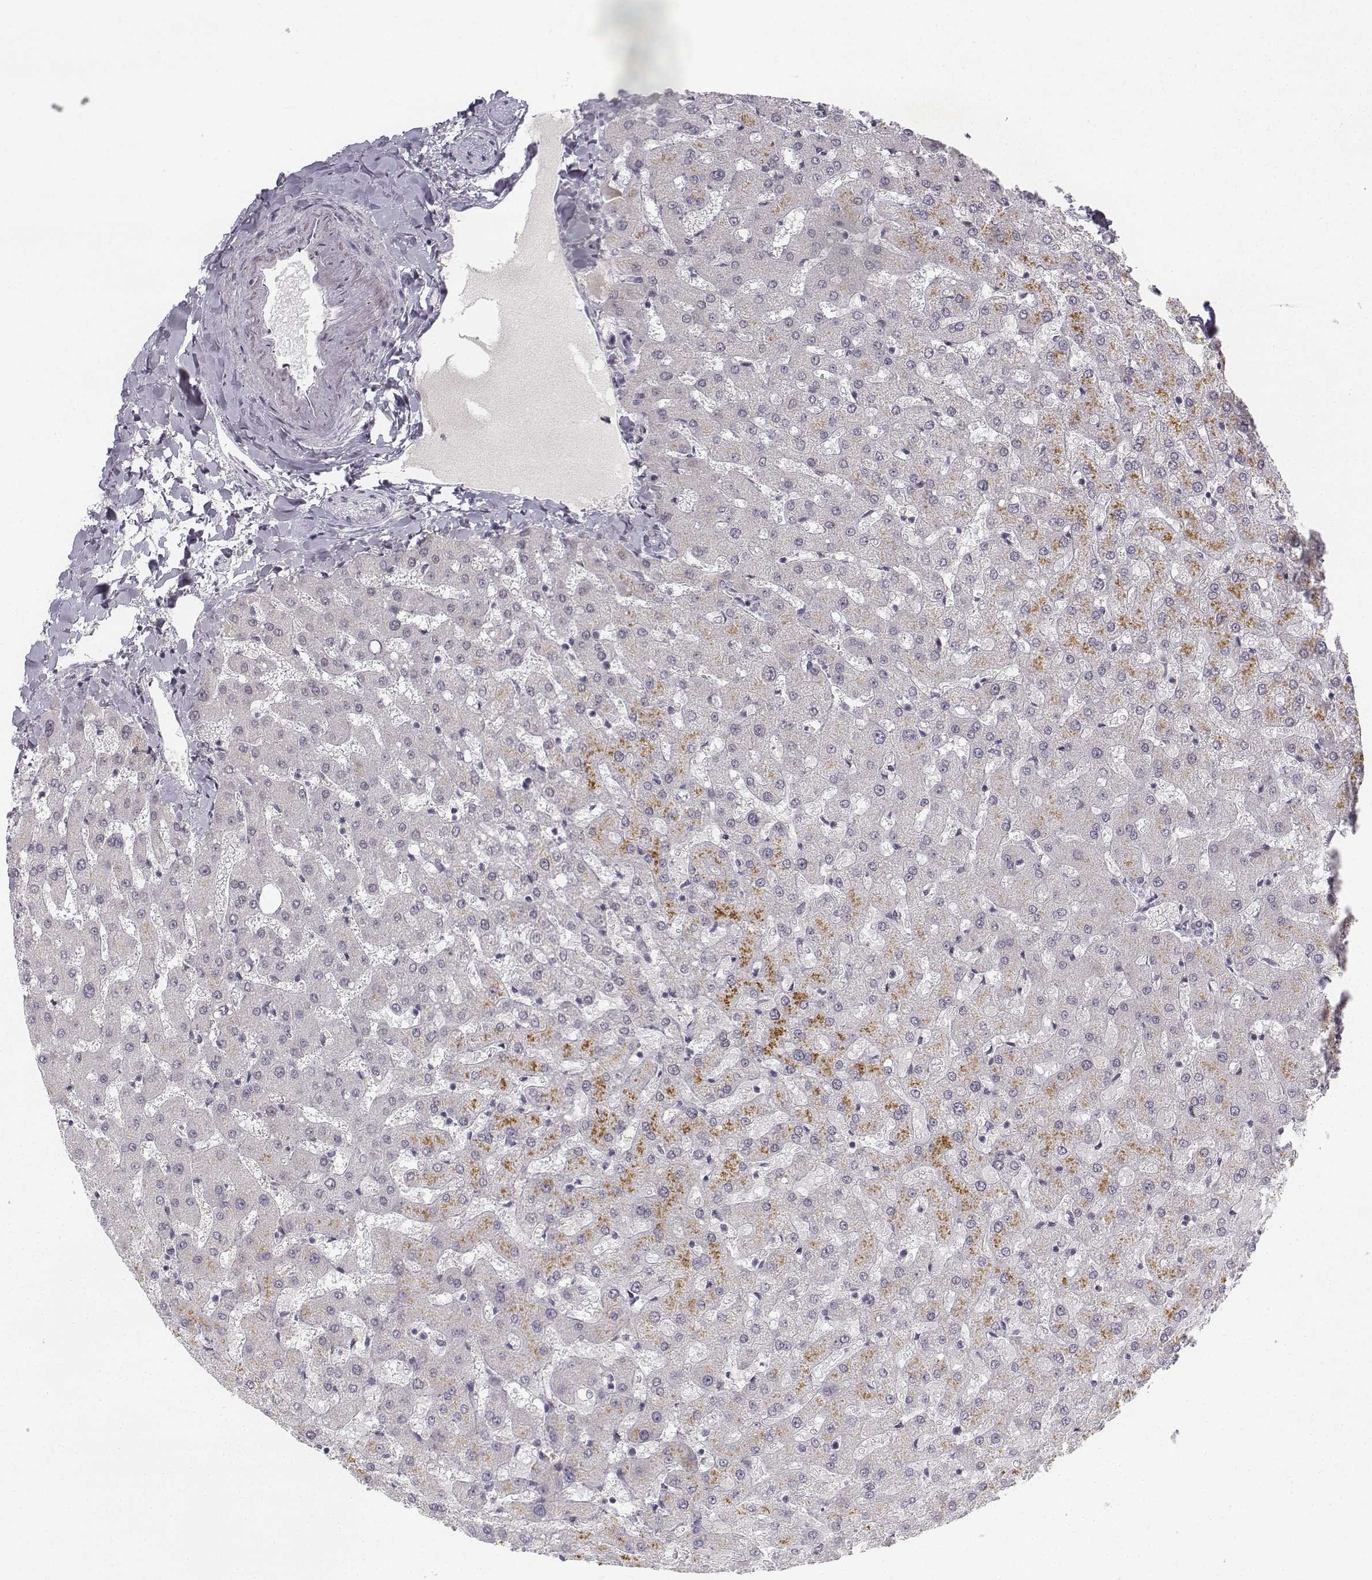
{"staining": {"intensity": "negative", "quantity": "none", "location": "none"}, "tissue": "liver", "cell_type": "Cholangiocytes", "image_type": "normal", "snomed": [{"axis": "morphology", "description": "Normal tissue, NOS"}, {"axis": "topography", "description": "Liver"}], "caption": "This is an immunohistochemistry (IHC) histopathology image of benign human liver. There is no staining in cholangiocytes.", "gene": "KRT84", "patient": {"sex": "female", "age": 50}}